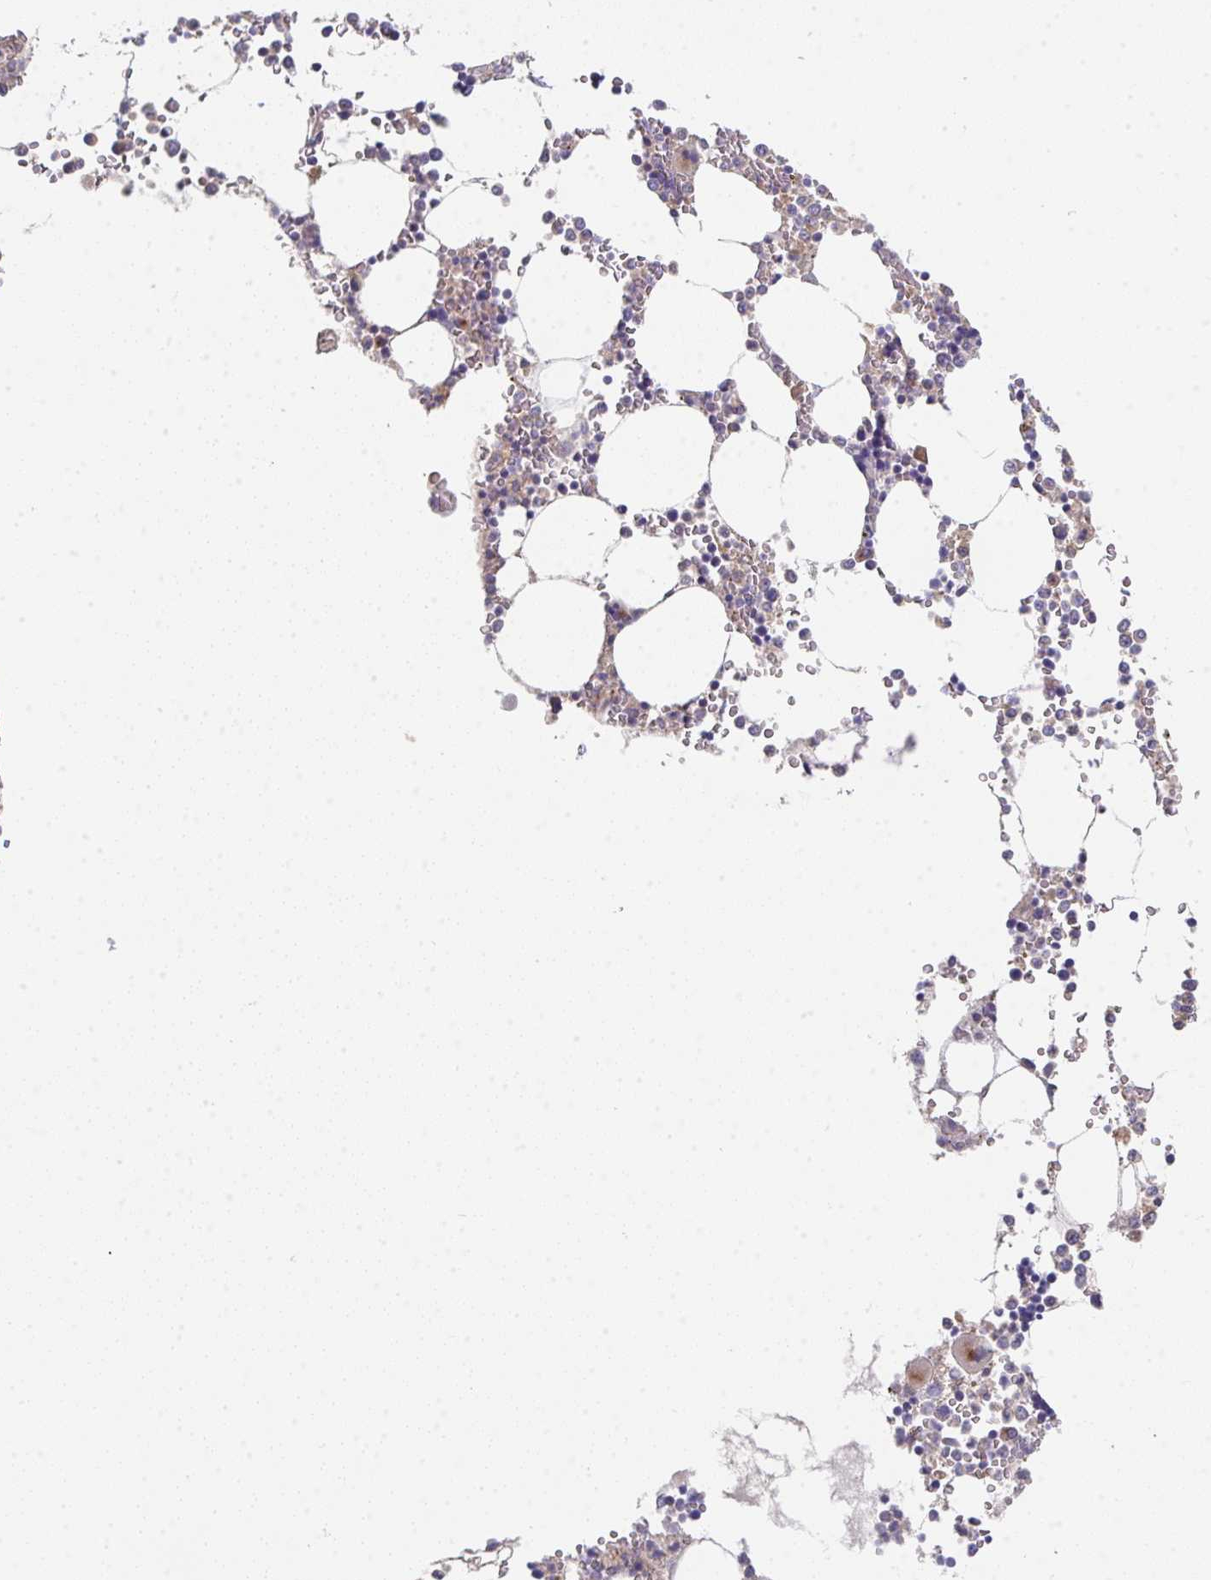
{"staining": {"intensity": "moderate", "quantity": "<25%", "location": "cytoplasmic/membranous"}, "tissue": "bone marrow", "cell_type": "Hematopoietic cells", "image_type": "normal", "snomed": [{"axis": "morphology", "description": "Normal tissue, NOS"}, {"axis": "topography", "description": "Bone marrow"}], "caption": "The image demonstrates a brown stain indicating the presence of a protein in the cytoplasmic/membranous of hematopoietic cells in bone marrow.", "gene": "TSPAN31", "patient": {"sex": "male", "age": 64}}